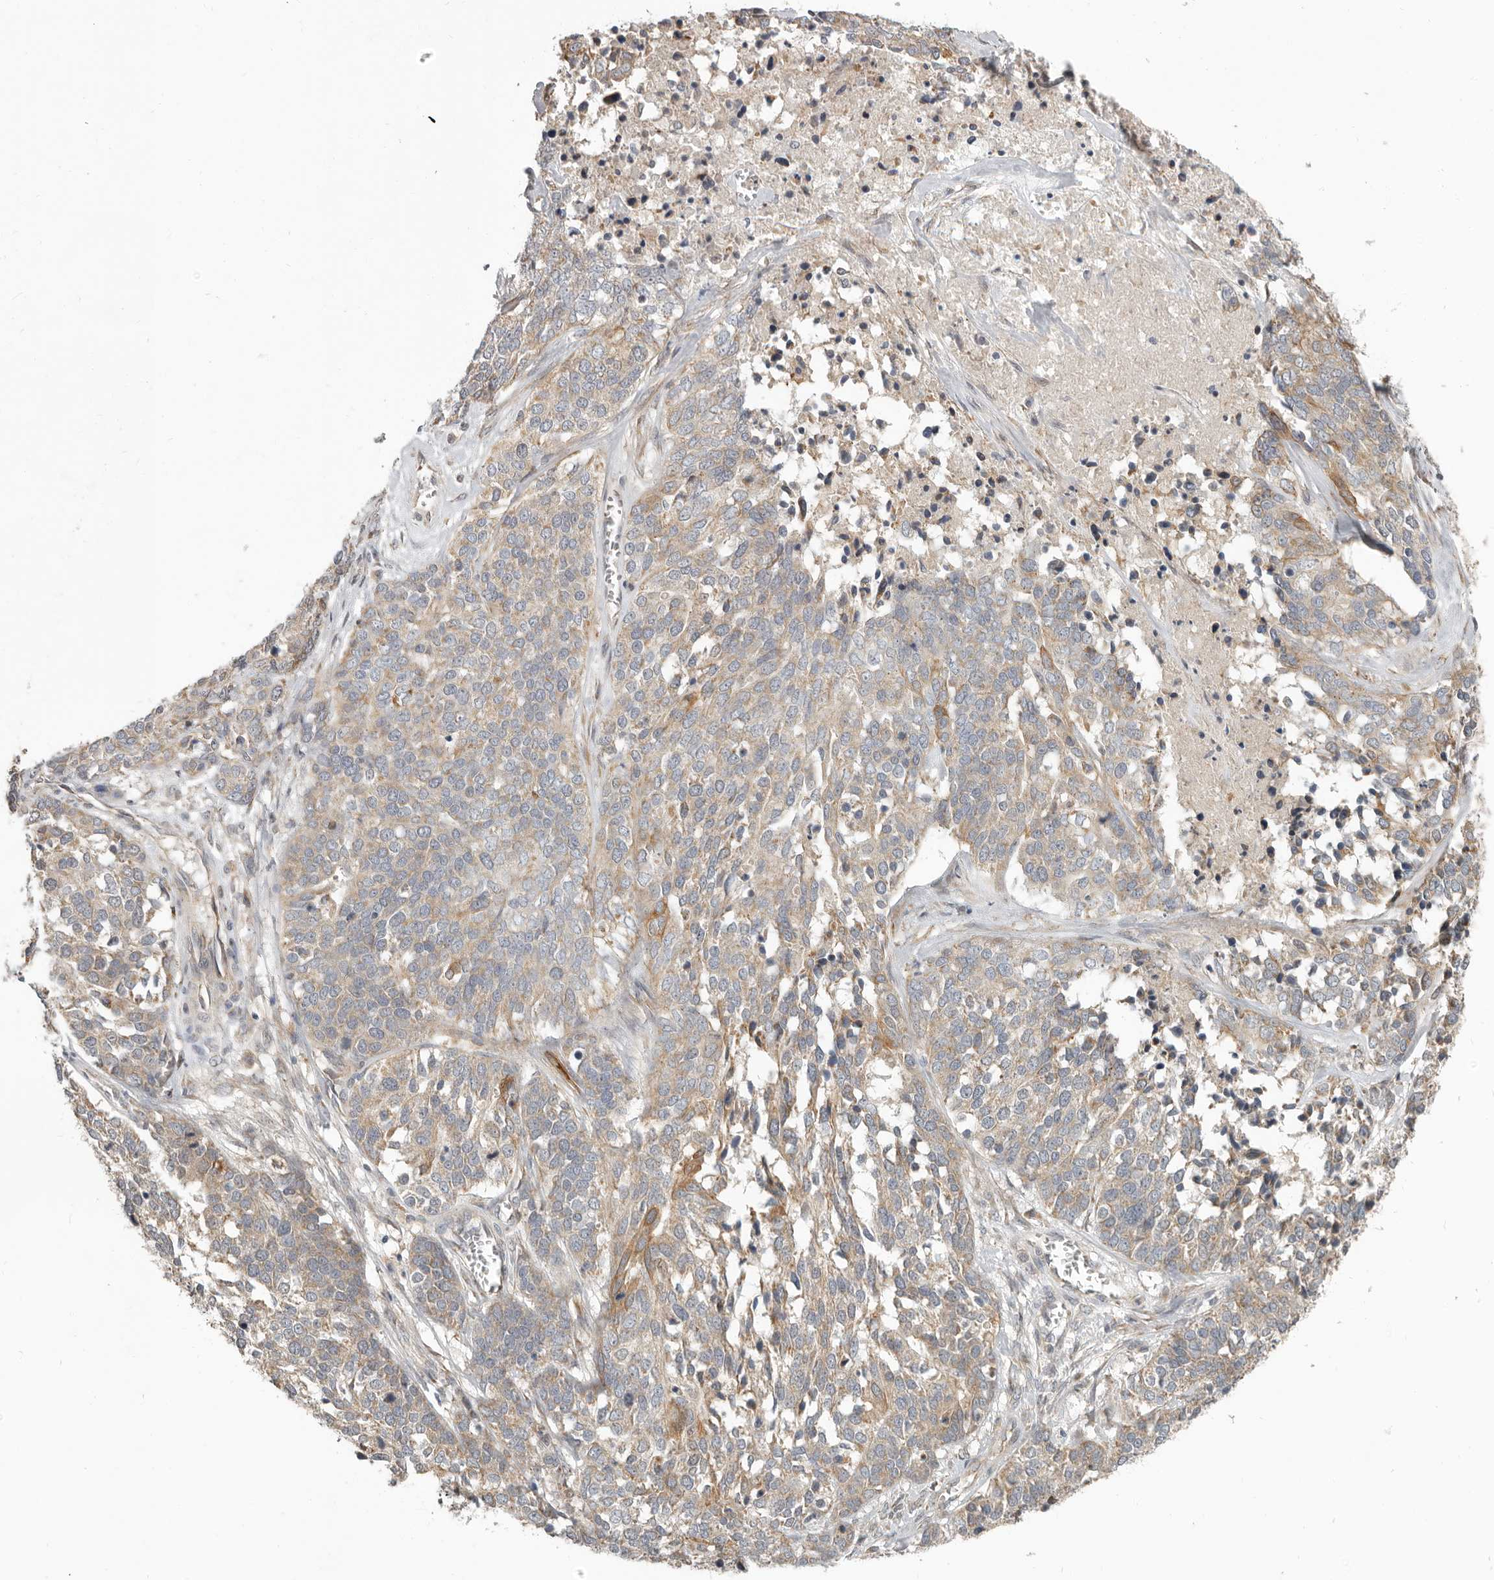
{"staining": {"intensity": "moderate", "quantity": "<25%", "location": "cytoplasmic/membranous"}, "tissue": "ovarian cancer", "cell_type": "Tumor cells", "image_type": "cancer", "snomed": [{"axis": "morphology", "description": "Cystadenocarcinoma, serous, NOS"}, {"axis": "topography", "description": "Ovary"}], "caption": "Approximately <25% of tumor cells in ovarian cancer reveal moderate cytoplasmic/membranous protein positivity as visualized by brown immunohistochemical staining.", "gene": "UNK", "patient": {"sex": "female", "age": 44}}